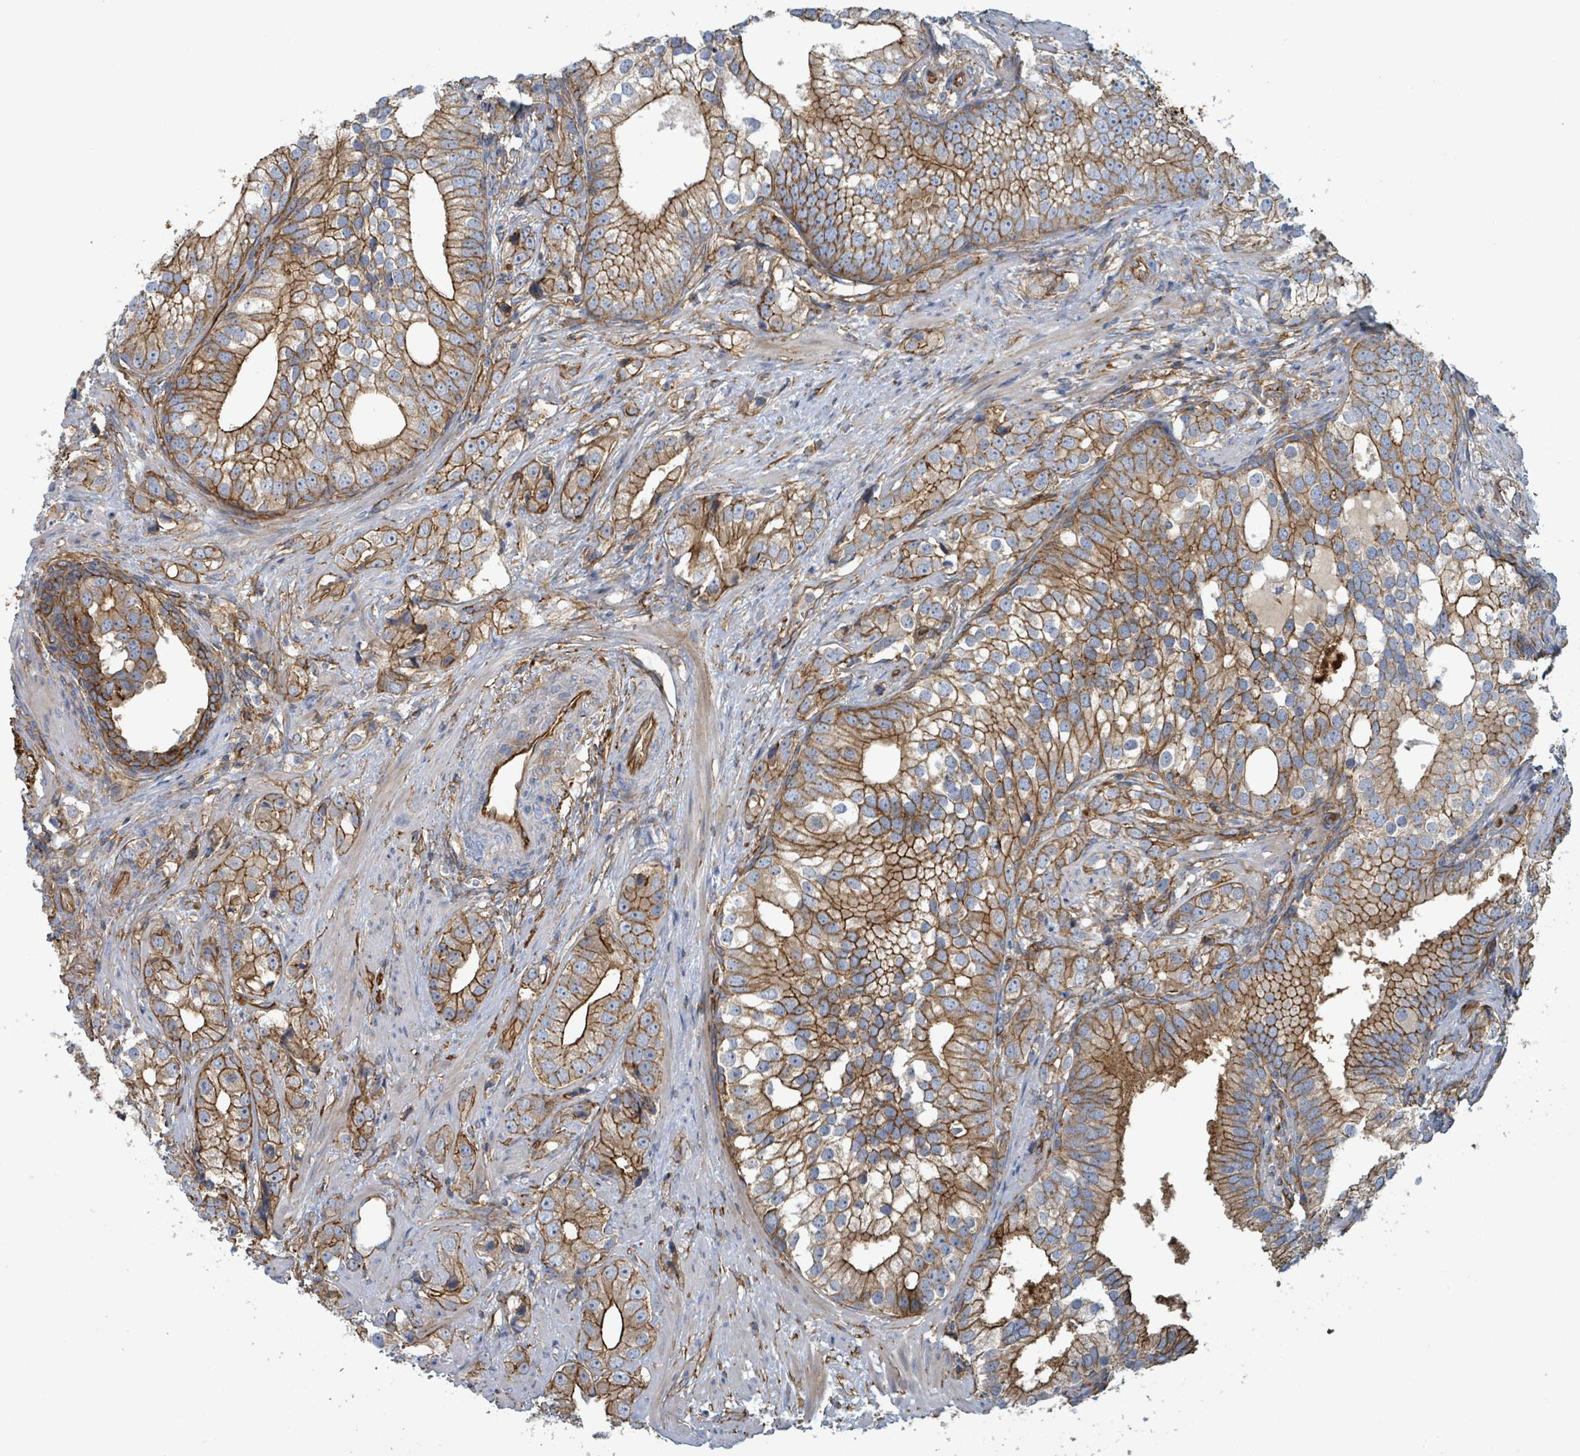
{"staining": {"intensity": "moderate", "quantity": ">75%", "location": "cytoplasmic/membranous"}, "tissue": "prostate cancer", "cell_type": "Tumor cells", "image_type": "cancer", "snomed": [{"axis": "morphology", "description": "Adenocarcinoma, High grade"}, {"axis": "topography", "description": "Prostate"}], "caption": "Approximately >75% of tumor cells in human prostate cancer (high-grade adenocarcinoma) display moderate cytoplasmic/membranous protein expression as visualized by brown immunohistochemical staining.", "gene": "LDOC1", "patient": {"sex": "male", "age": 75}}